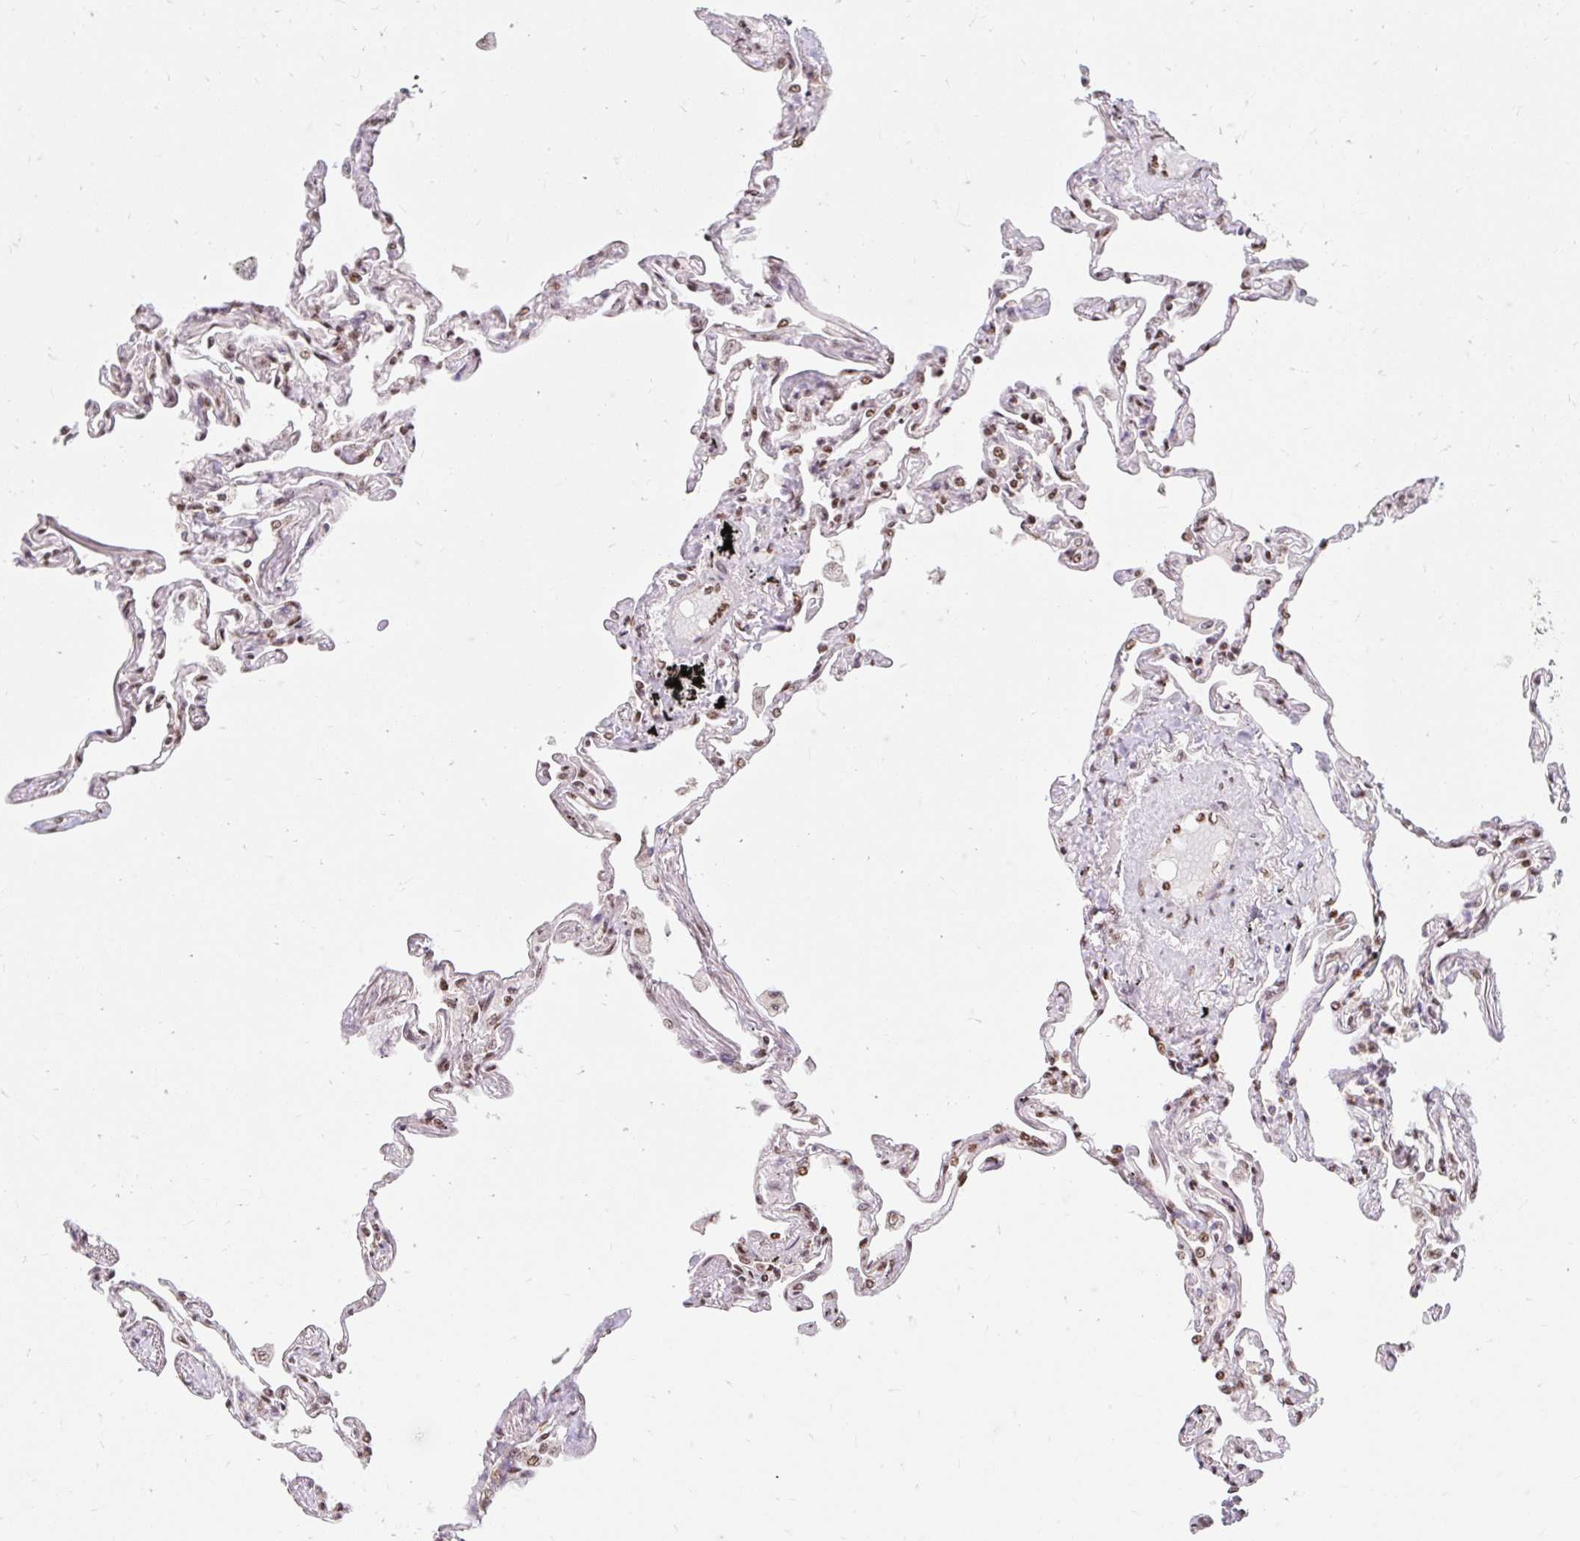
{"staining": {"intensity": "moderate", "quantity": ">75%", "location": "nuclear"}, "tissue": "lung", "cell_type": "Alveolar cells", "image_type": "normal", "snomed": [{"axis": "morphology", "description": "Normal tissue, NOS"}, {"axis": "topography", "description": "Lung"}], "caption": "A brown stain shows moderate nuclear expression of a protein in alveolar cells of benign lung. Using DAB (brown) and hematoxylin (blue) stains, captured at high magnification using brightfield microscopy.", "gene": "BICRA", "patient": {"sex": "female", "age": 67}}